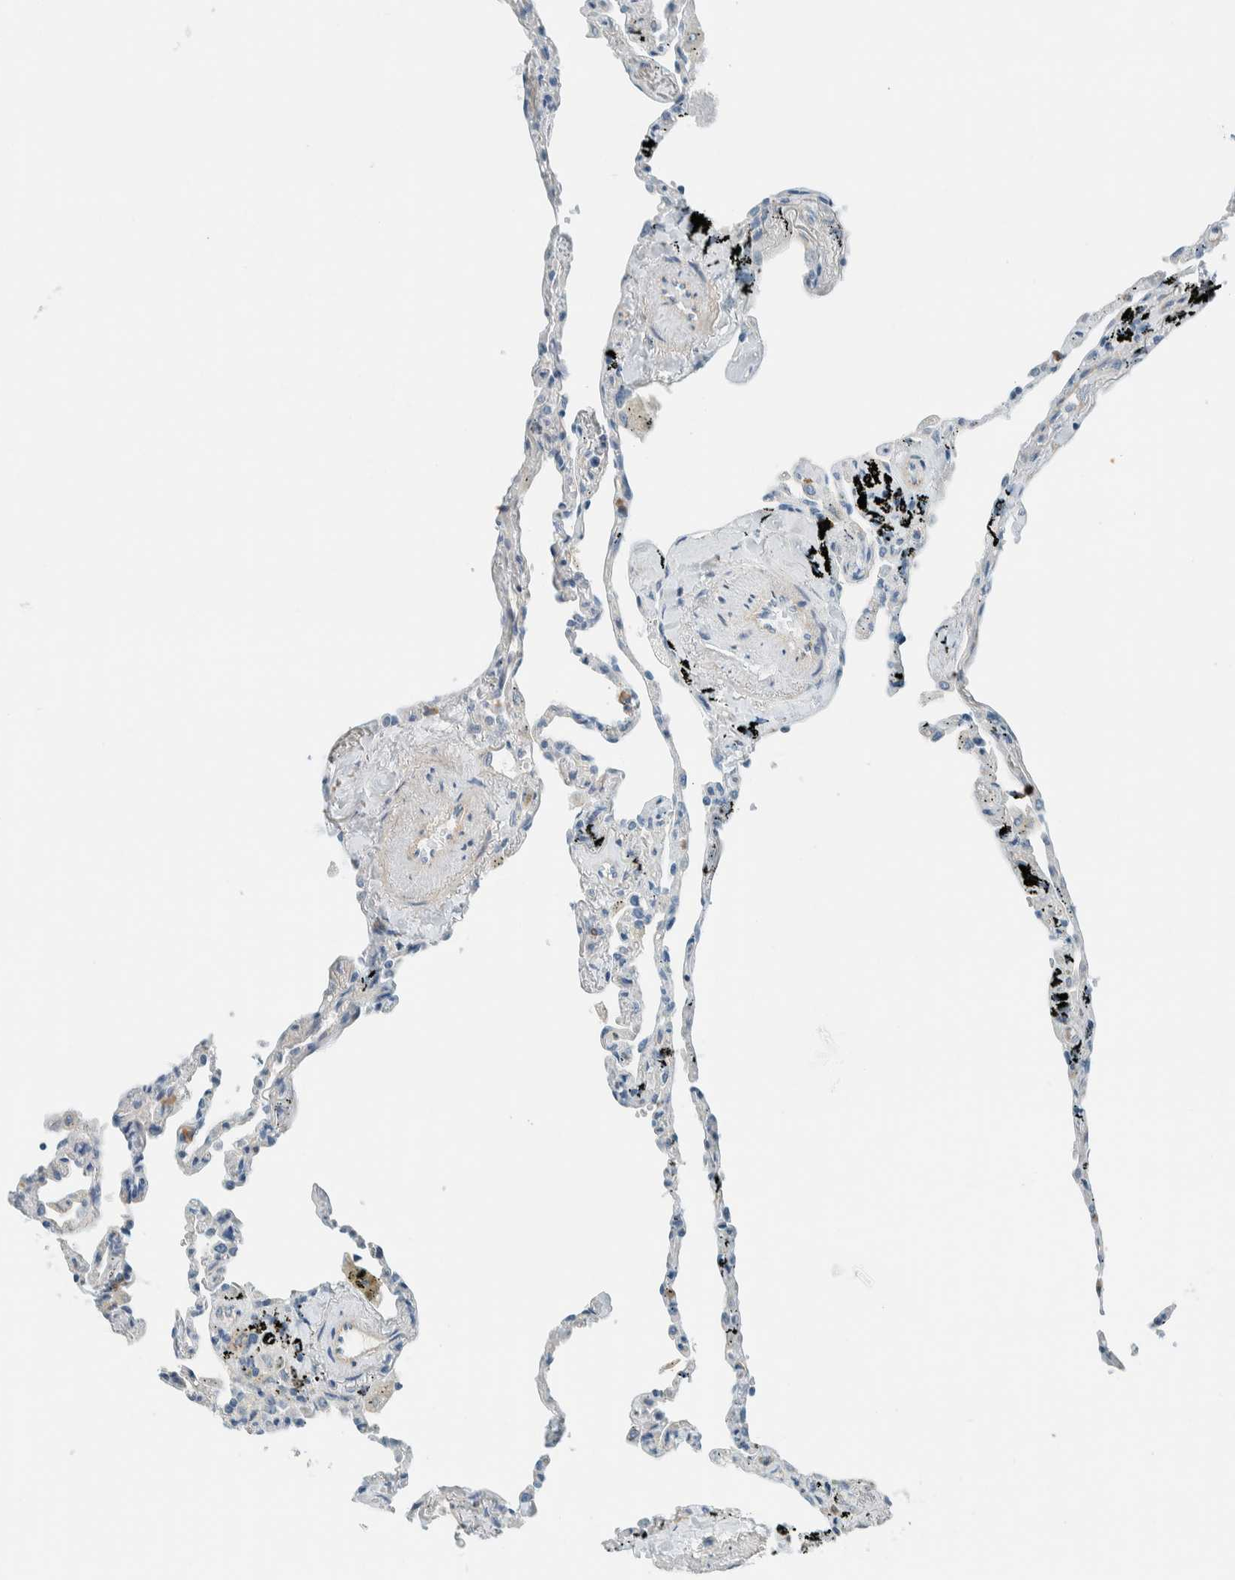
{"staining": {"intensity": "negative", "quantity": "none", "location": "none"}, "tissue": "lung", "cell_type": "Alveolar cells", "image_type": "normal", "snomed": [{"axis": "morphology", "description": "Normal tissue, NOS"}, {"axis": "topography", "description": "Lung"}], "caption": "The micrograph displays no significant positivity in alveolar cells of lung.", "gene": "SLFN12", "patient": {"sex": "male", "age": 59}}